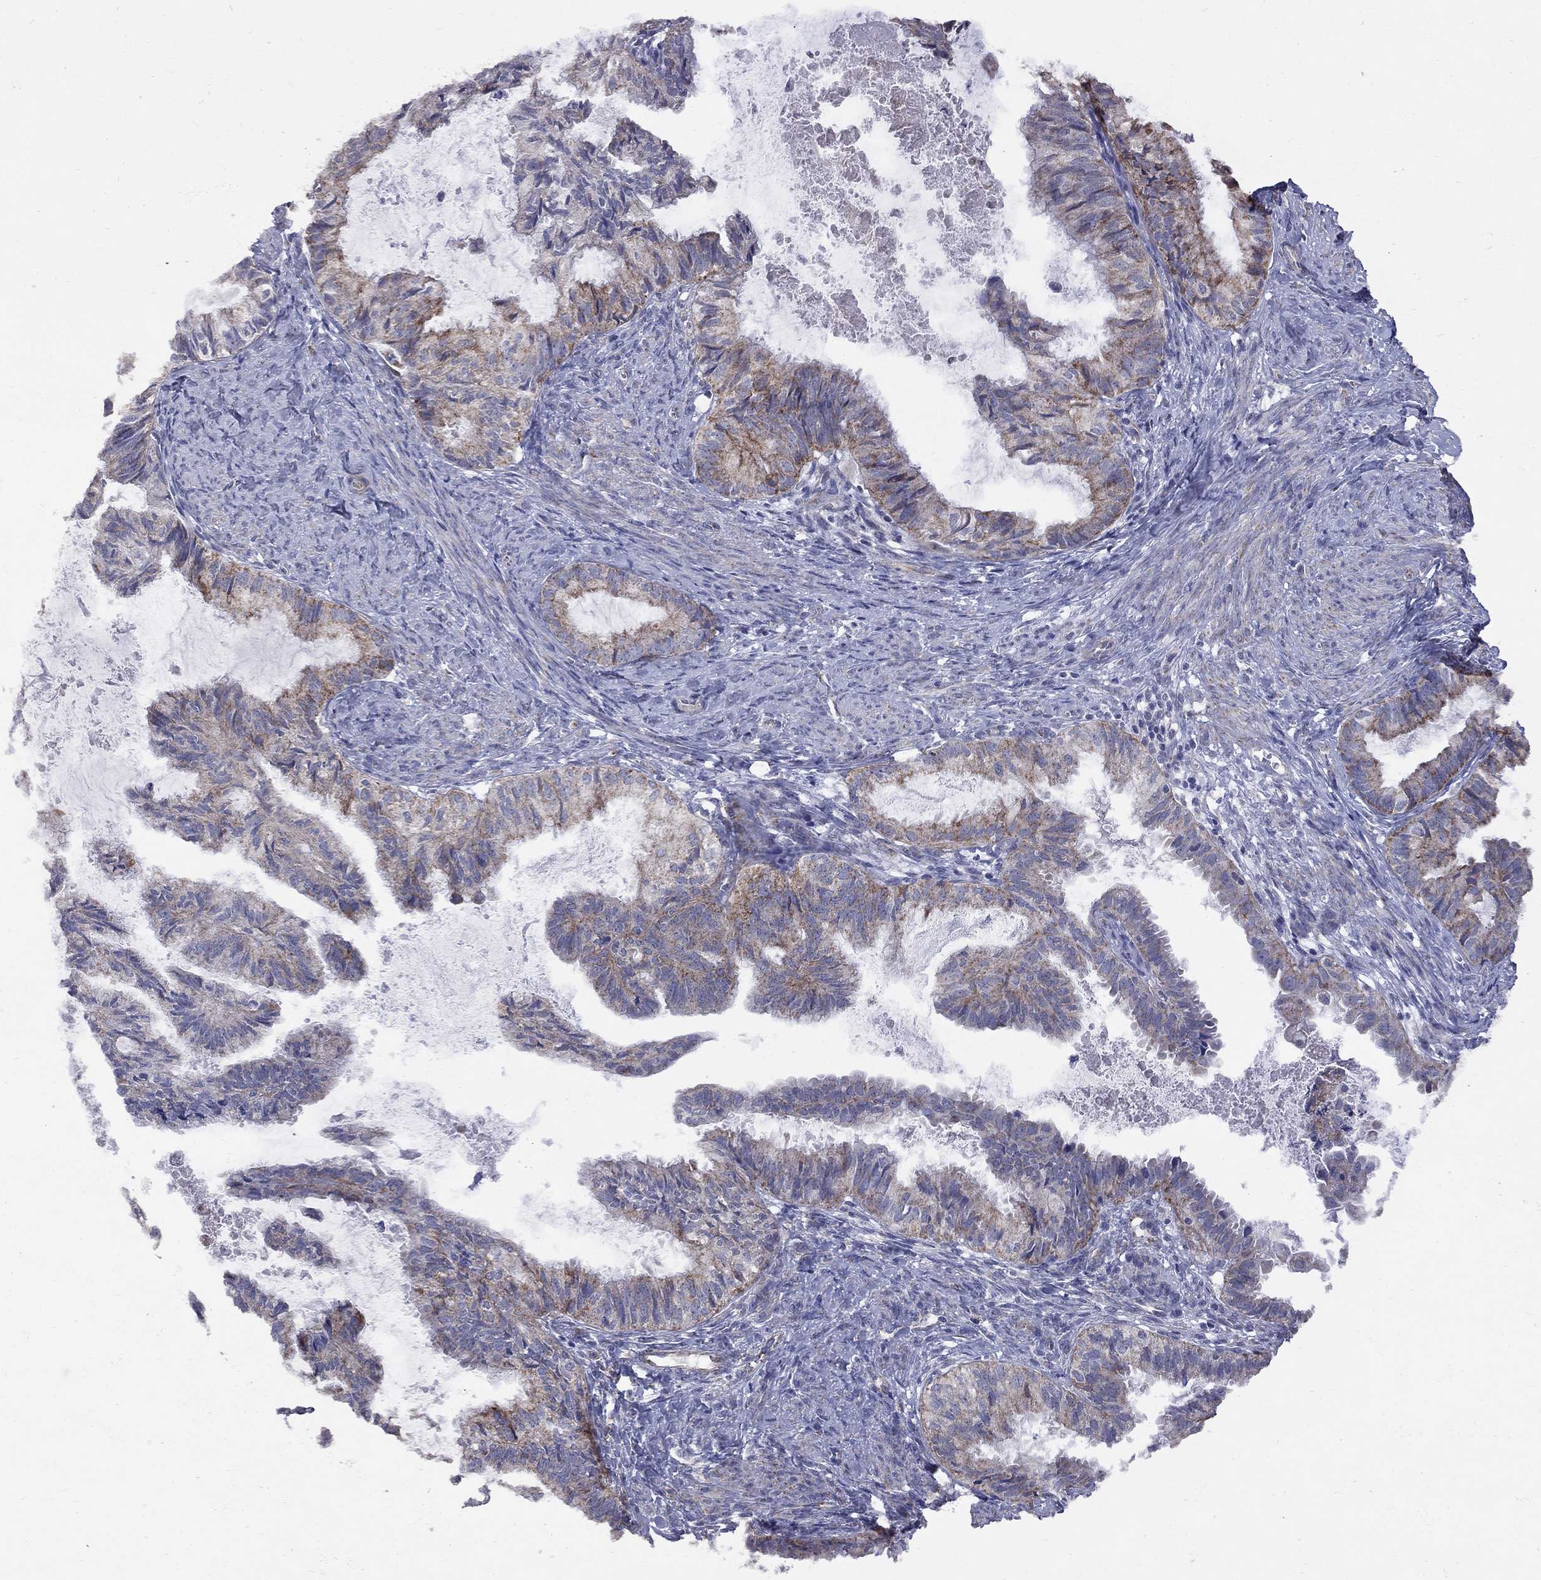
{"staining": {"intensity": "strong", "quantity": "25%-75%", "location": "cytoplasmic/membranous"}, "tissue": "endometrial cancer", "cell_type": "Tumor cells", "image_type": "cancer", "snomed": [{"axis": "morphology", "description": "Adenocarcinoma, NOS"}, {"axis": "topography", "description": "Endometrium"}], "caption": "Endometrial cancer tissue reveals strong cytoplasmic/membranous positivity in about 25%-75% of tumor cells, visualized by immunohistochemistry.", "gene": "NDUFB1", "patient": {"sex": "female", "age": 86}}